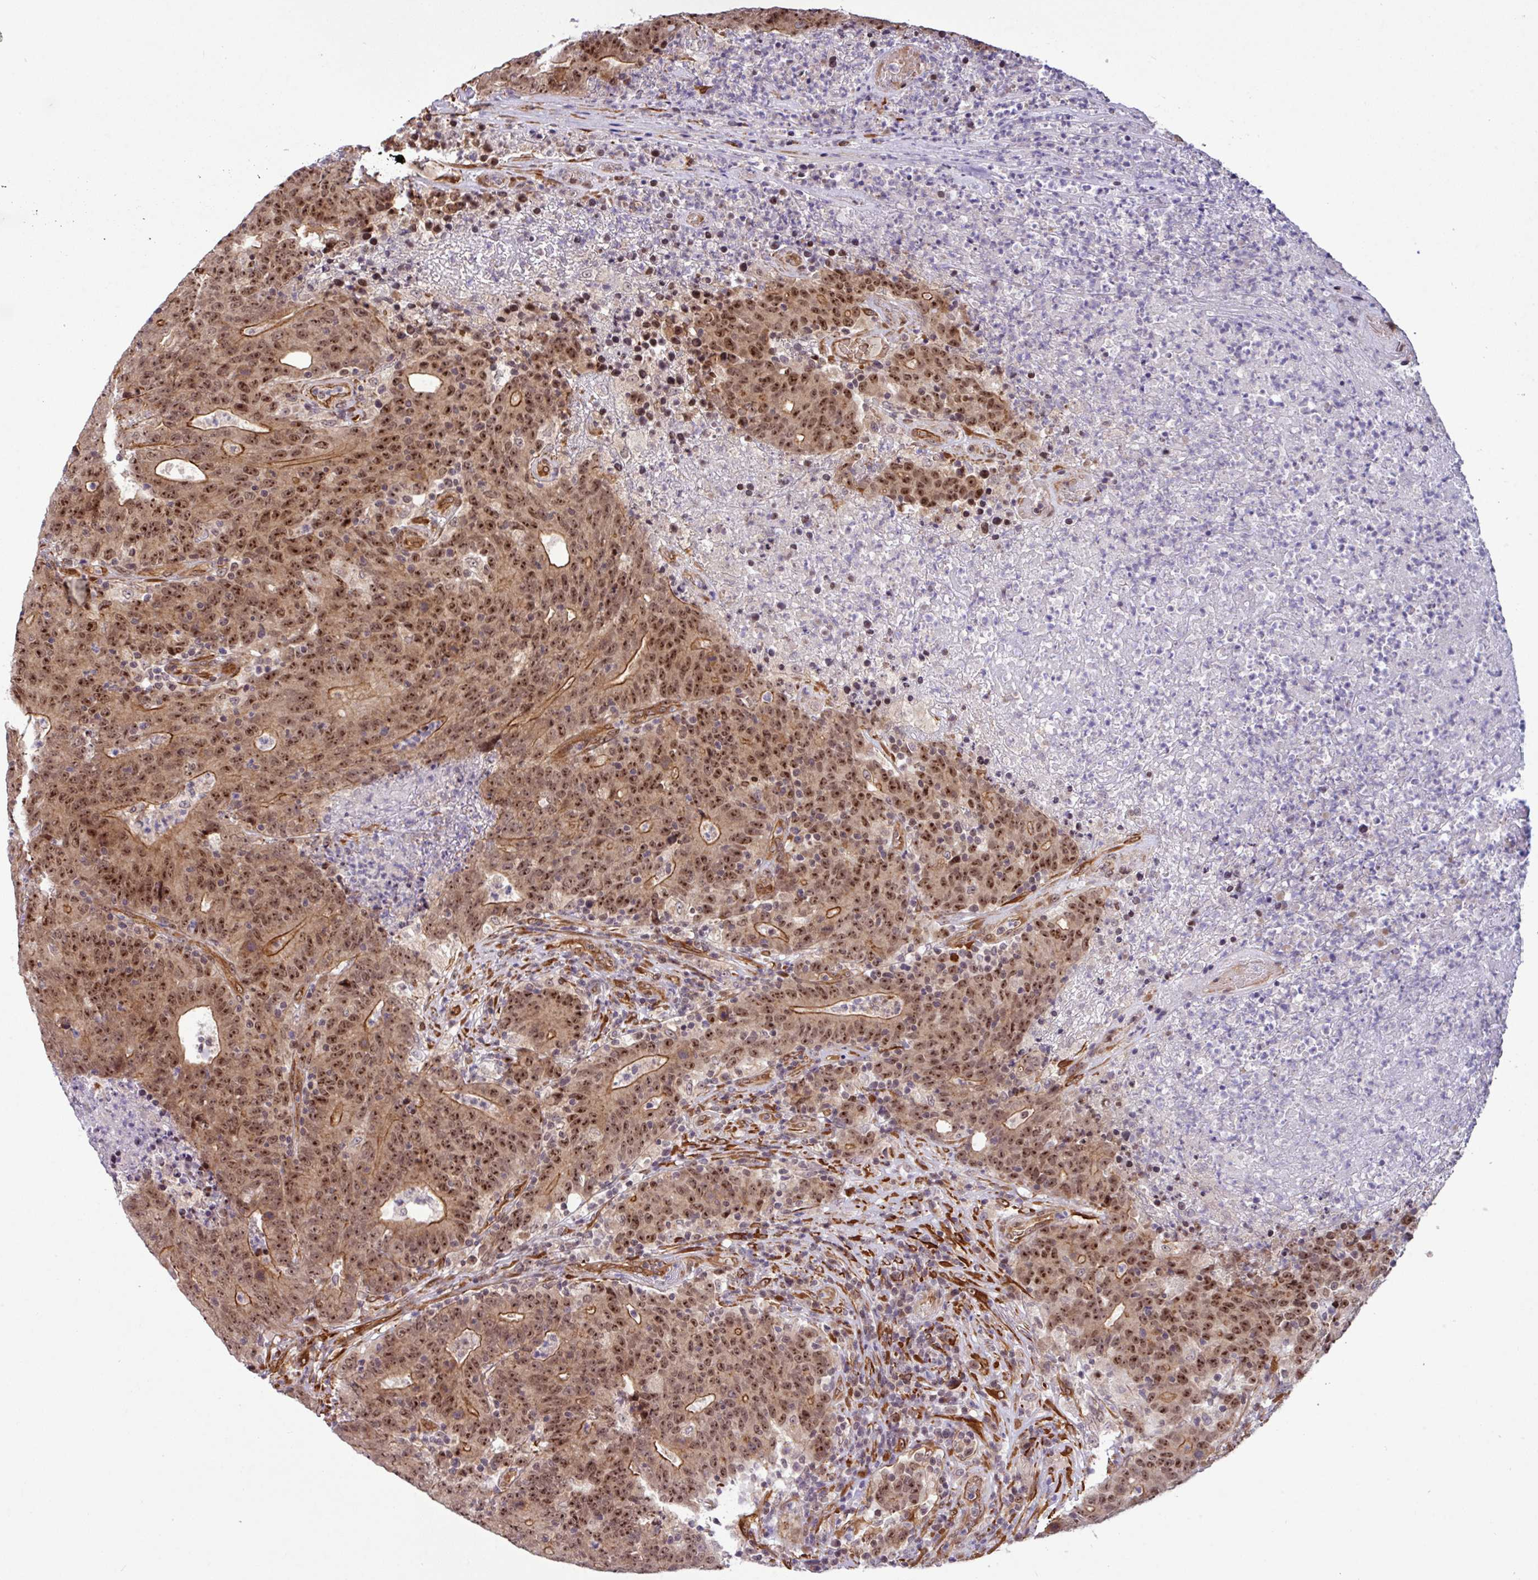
{"staining": {"intensity": "strong", "quantity": ">75%", "location": "cytoplasmic/membranous,nuclear"}, "tissue": "colorectal cancer", "cell_type": "Tumor cells", "image_type": "cancer", "snomed": [{"axis": "morphology", "description": "Adenocarcinoma, NOS"}, {"axis": "topography", "description": "Colon"}], "caption": "Brown immunohistochemical staining in human colorectal cancer (adenocarcinoma) shows strong cytoplasmic/membranous and nuclear expression in approximately >75% of tumor cells.", "gene": "C7orf50", "patient": {"sex": "female", "age": 75}}